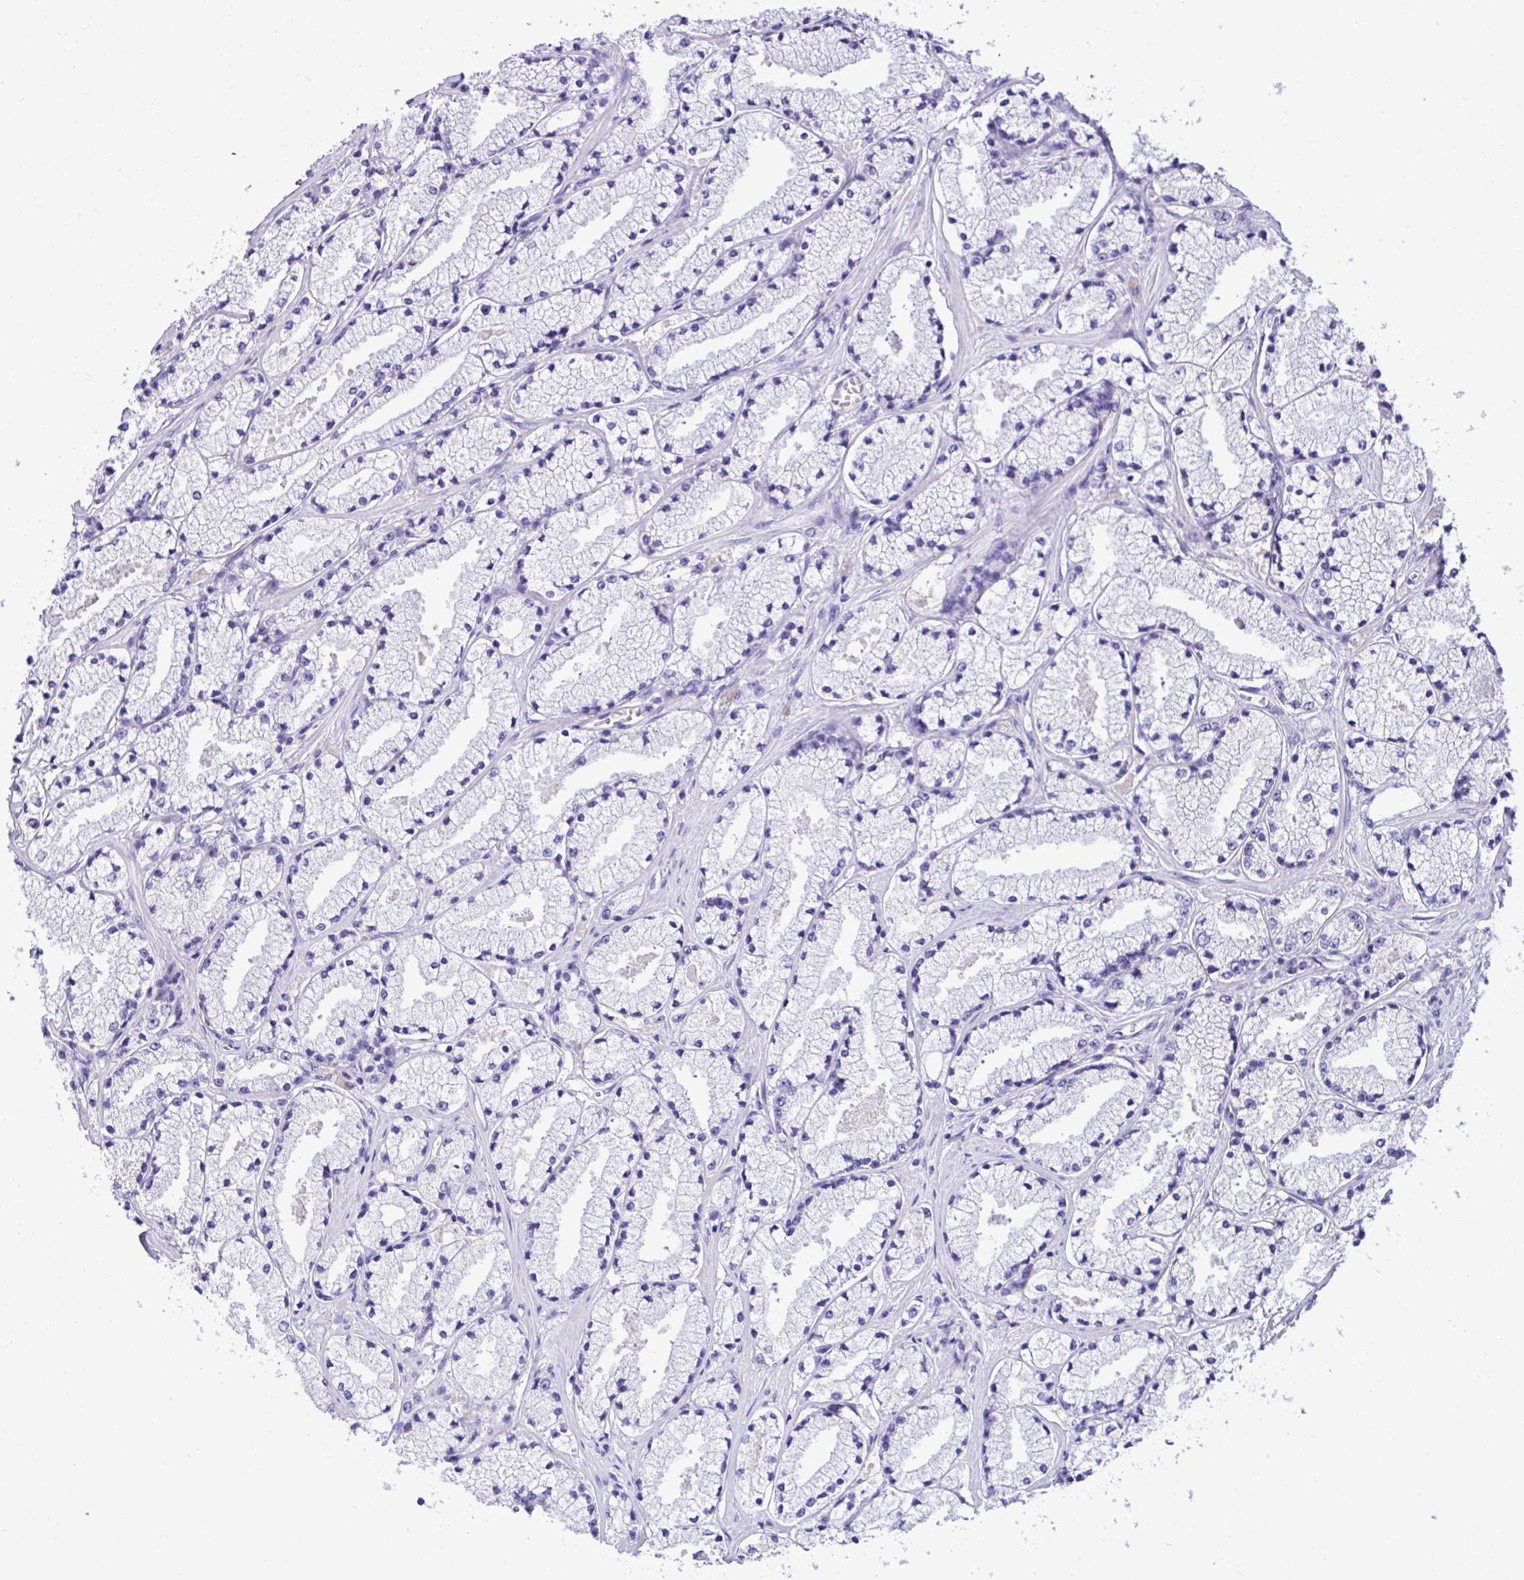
{"staining": {"intensity": "negative", "quantity": "none", "location": "none"}, "tissue": "prostate cancer", "cell_type": "Tumor cells", "image_type": "cancer", "snomed": [{"axis": "morphology", "description": "Adenocarcinoma, High grade"}, {"axis": "topography", "description": "Prostate"}], "caption": "Immunohistochemistry (IHC) image of neoplastic tissue: prostate cancer stained with DAB exhibits no significant protein expression in tumor cells.", "gene": "PGM2L1", "patient": {"sex": "male", "age": 63}}